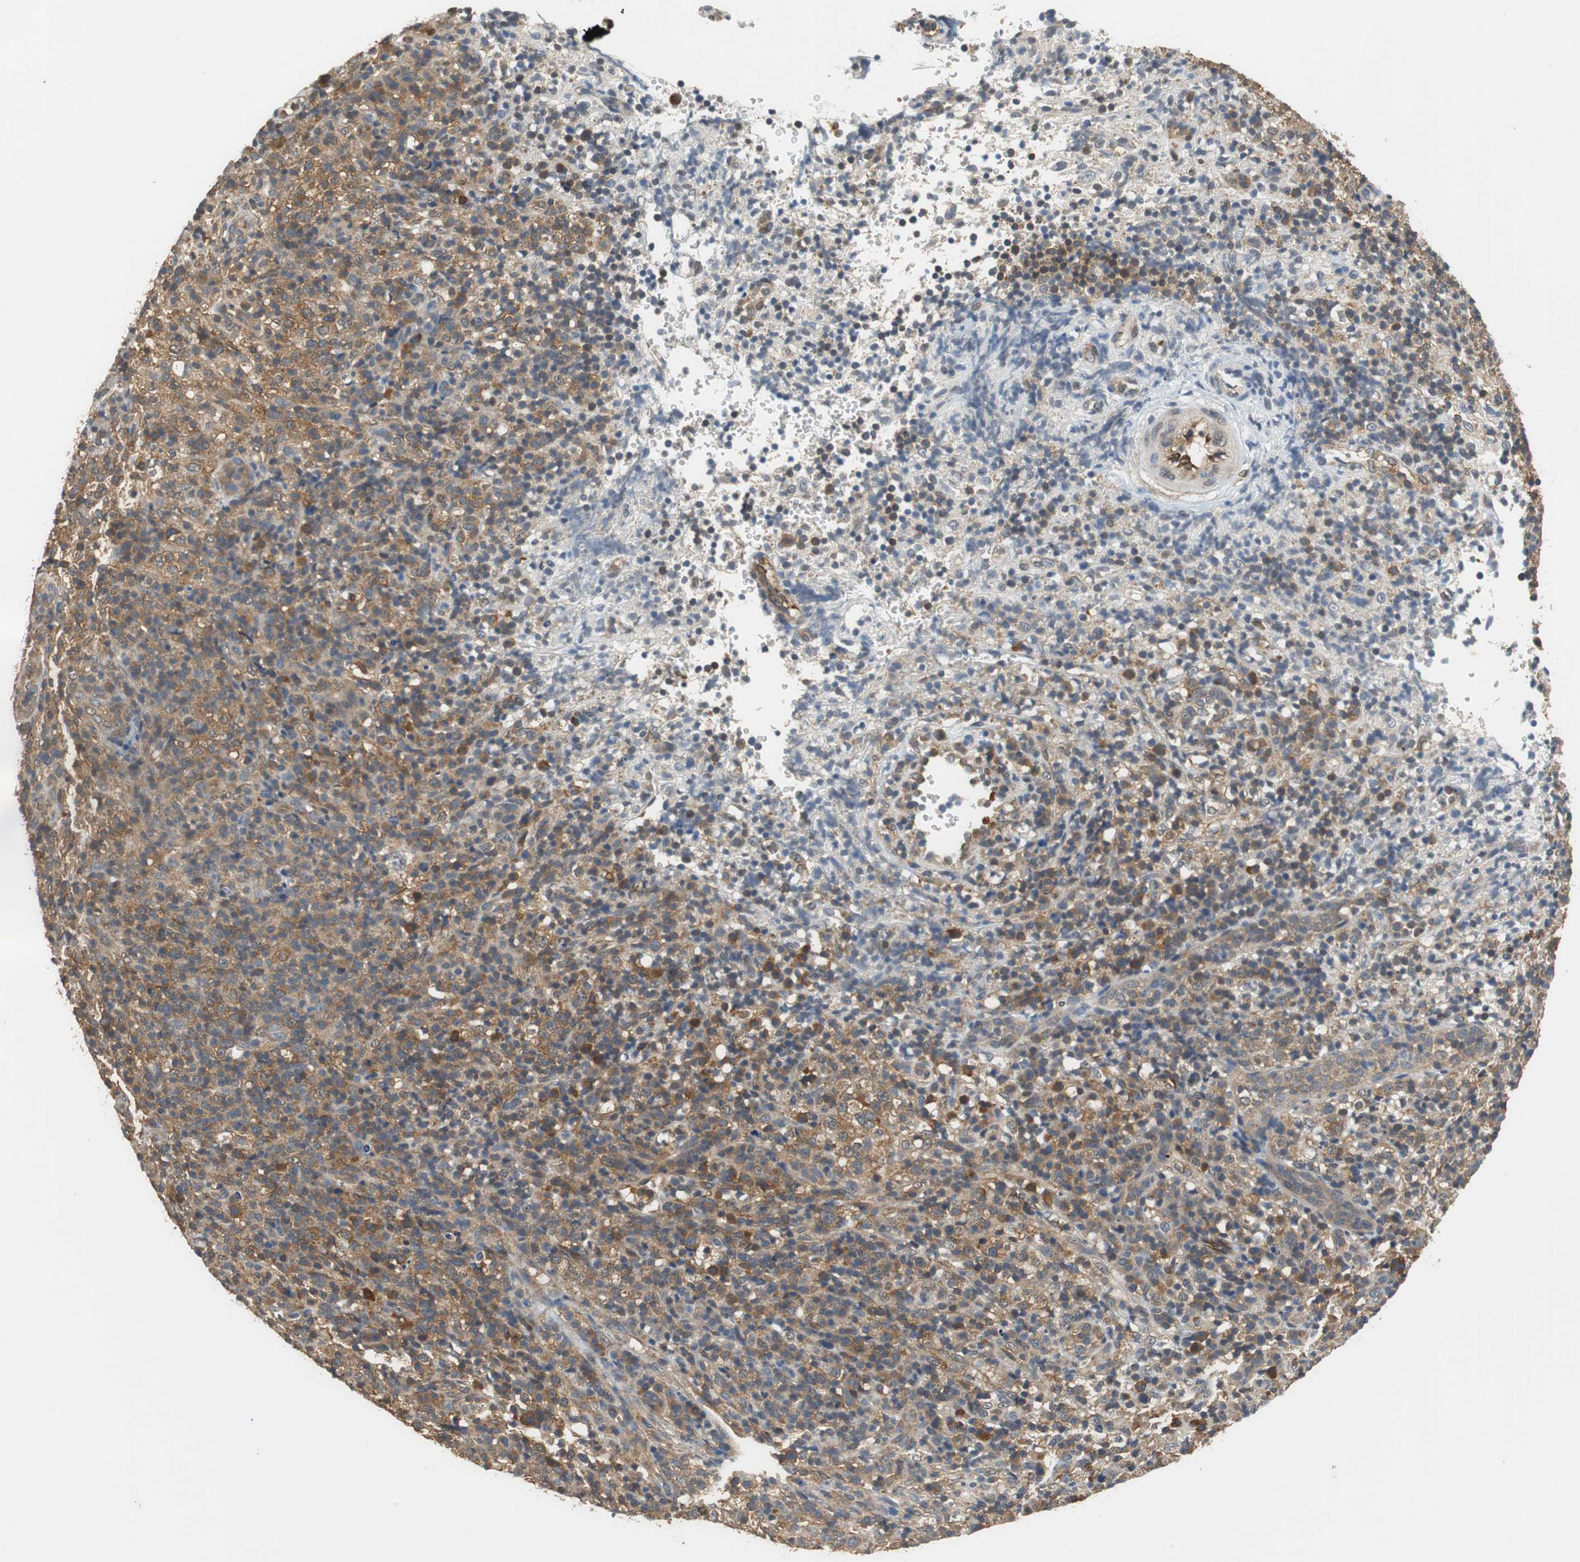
{"staining": {"intensity": "moderate", "quantity": ">75%", "location": "cytoplasmic/membranous"}, "tissue": "lymphoma", "cell_type": "Tumor cells", "image_type": "cancer", "snomed": [{"axis": "morphology", "description": "Malignant lymphoma, non-Hodgkin's type, High grade"}, {"axis": "topography", "description": "Lymph node"}], "caption": "Lymphoma stained for a protein demonstrates moderate cytoplasmic/membranous positivity in tumor cells.", "gene": "UBQLN2", "patient": {"sex": "female", "age": 76}}